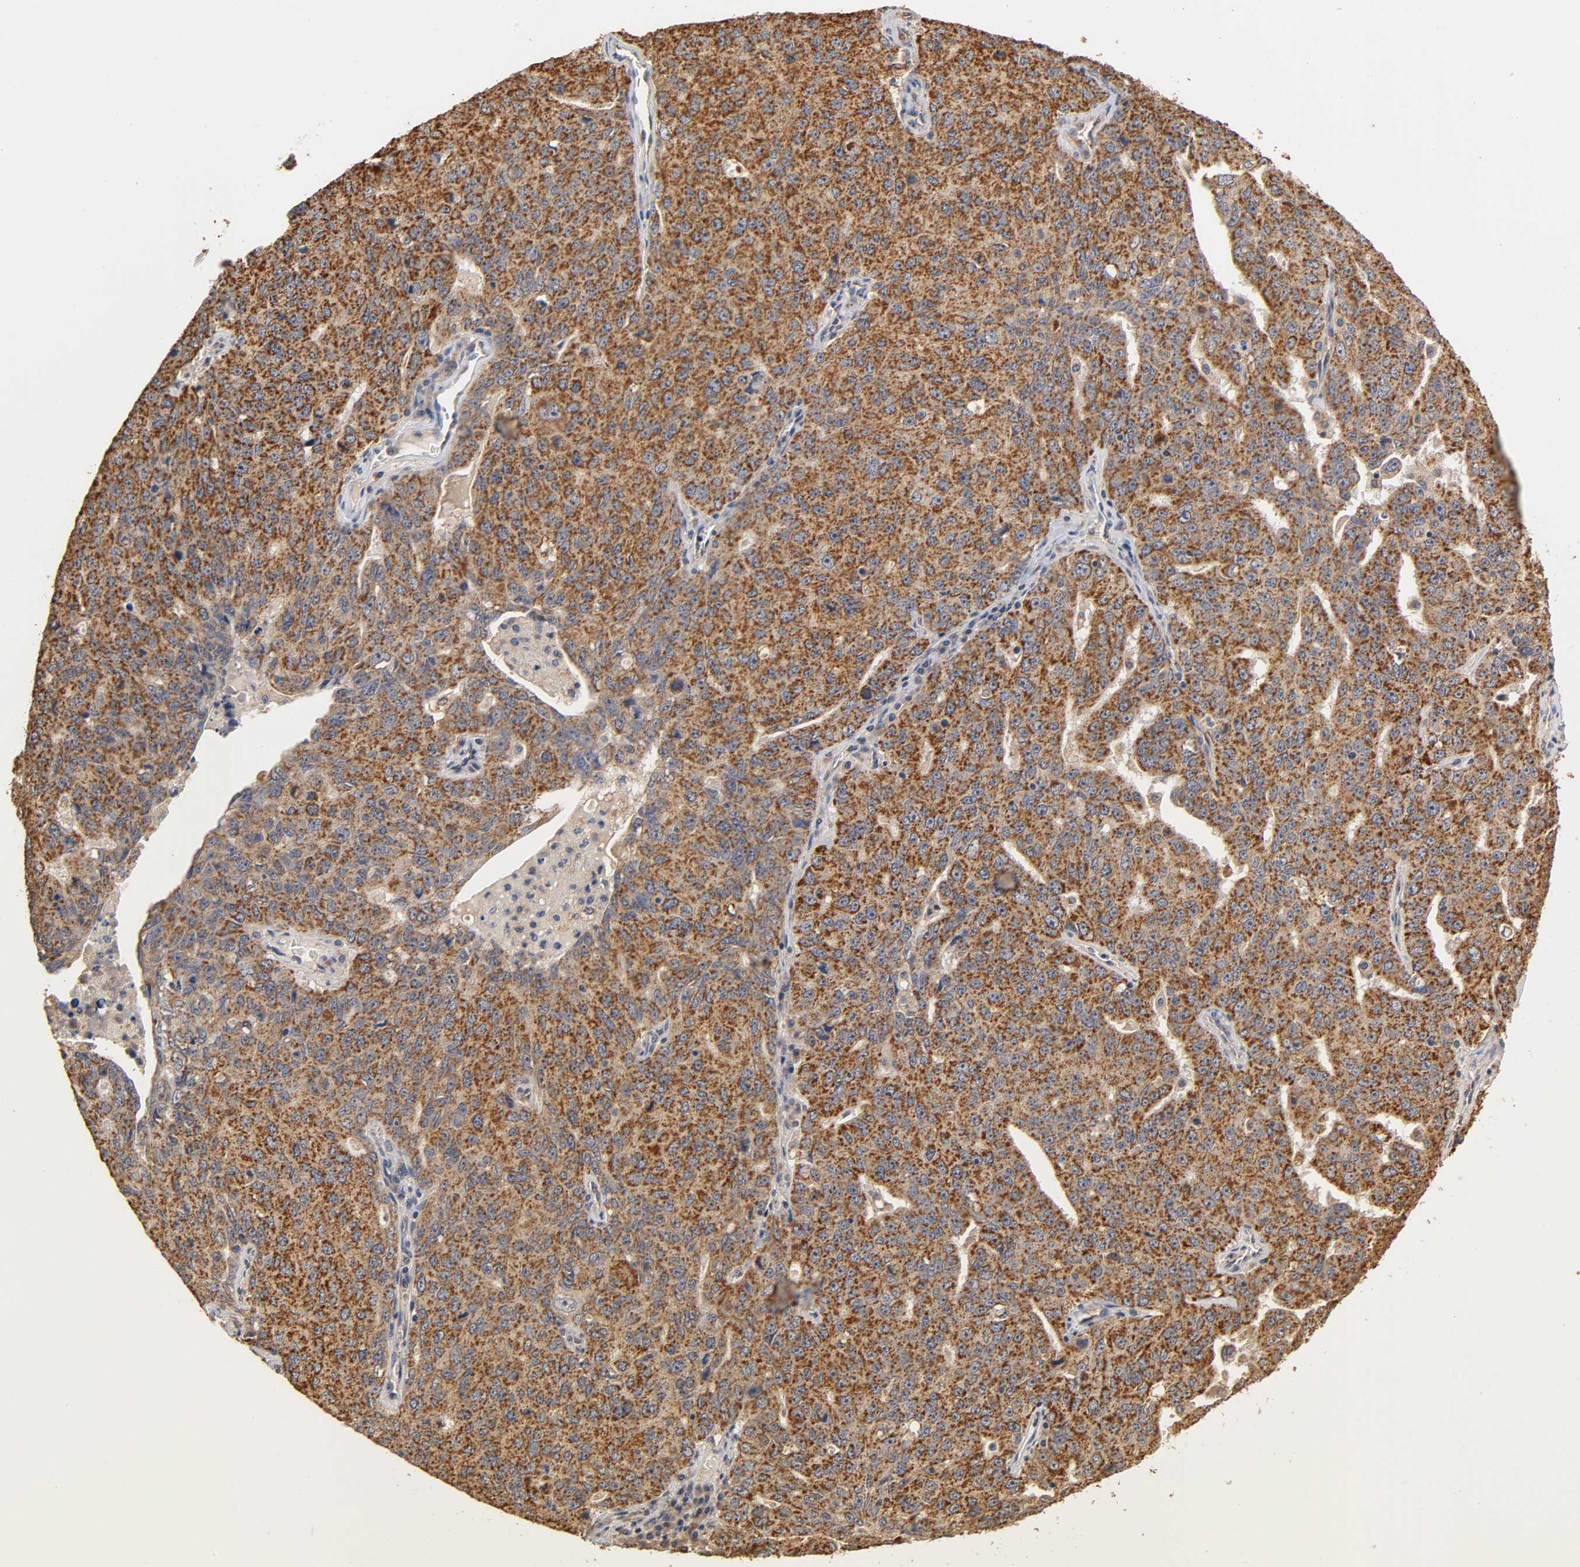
{"staining": {"intensity": "strong", "quantity": ">75%", "location": "cytoplasmic/membranous"}, "tissue": "ovarian cancer", "cell_type": "Tumor cells", "image_type": "cancer", "snomed": [{"axis": "morphology", "description": "Carcinoma, endometroid"}, {"axis": "topography", "description": "Ovary"}], "caption": "Brown immunohistochemical staining in ovarian endometroid carcinoma reveals strong cytoplasmic/membranous positivity in about >75% of tumor cells.", "gene": "PKN1", "patient": {"sex": "female", "age": 62}}